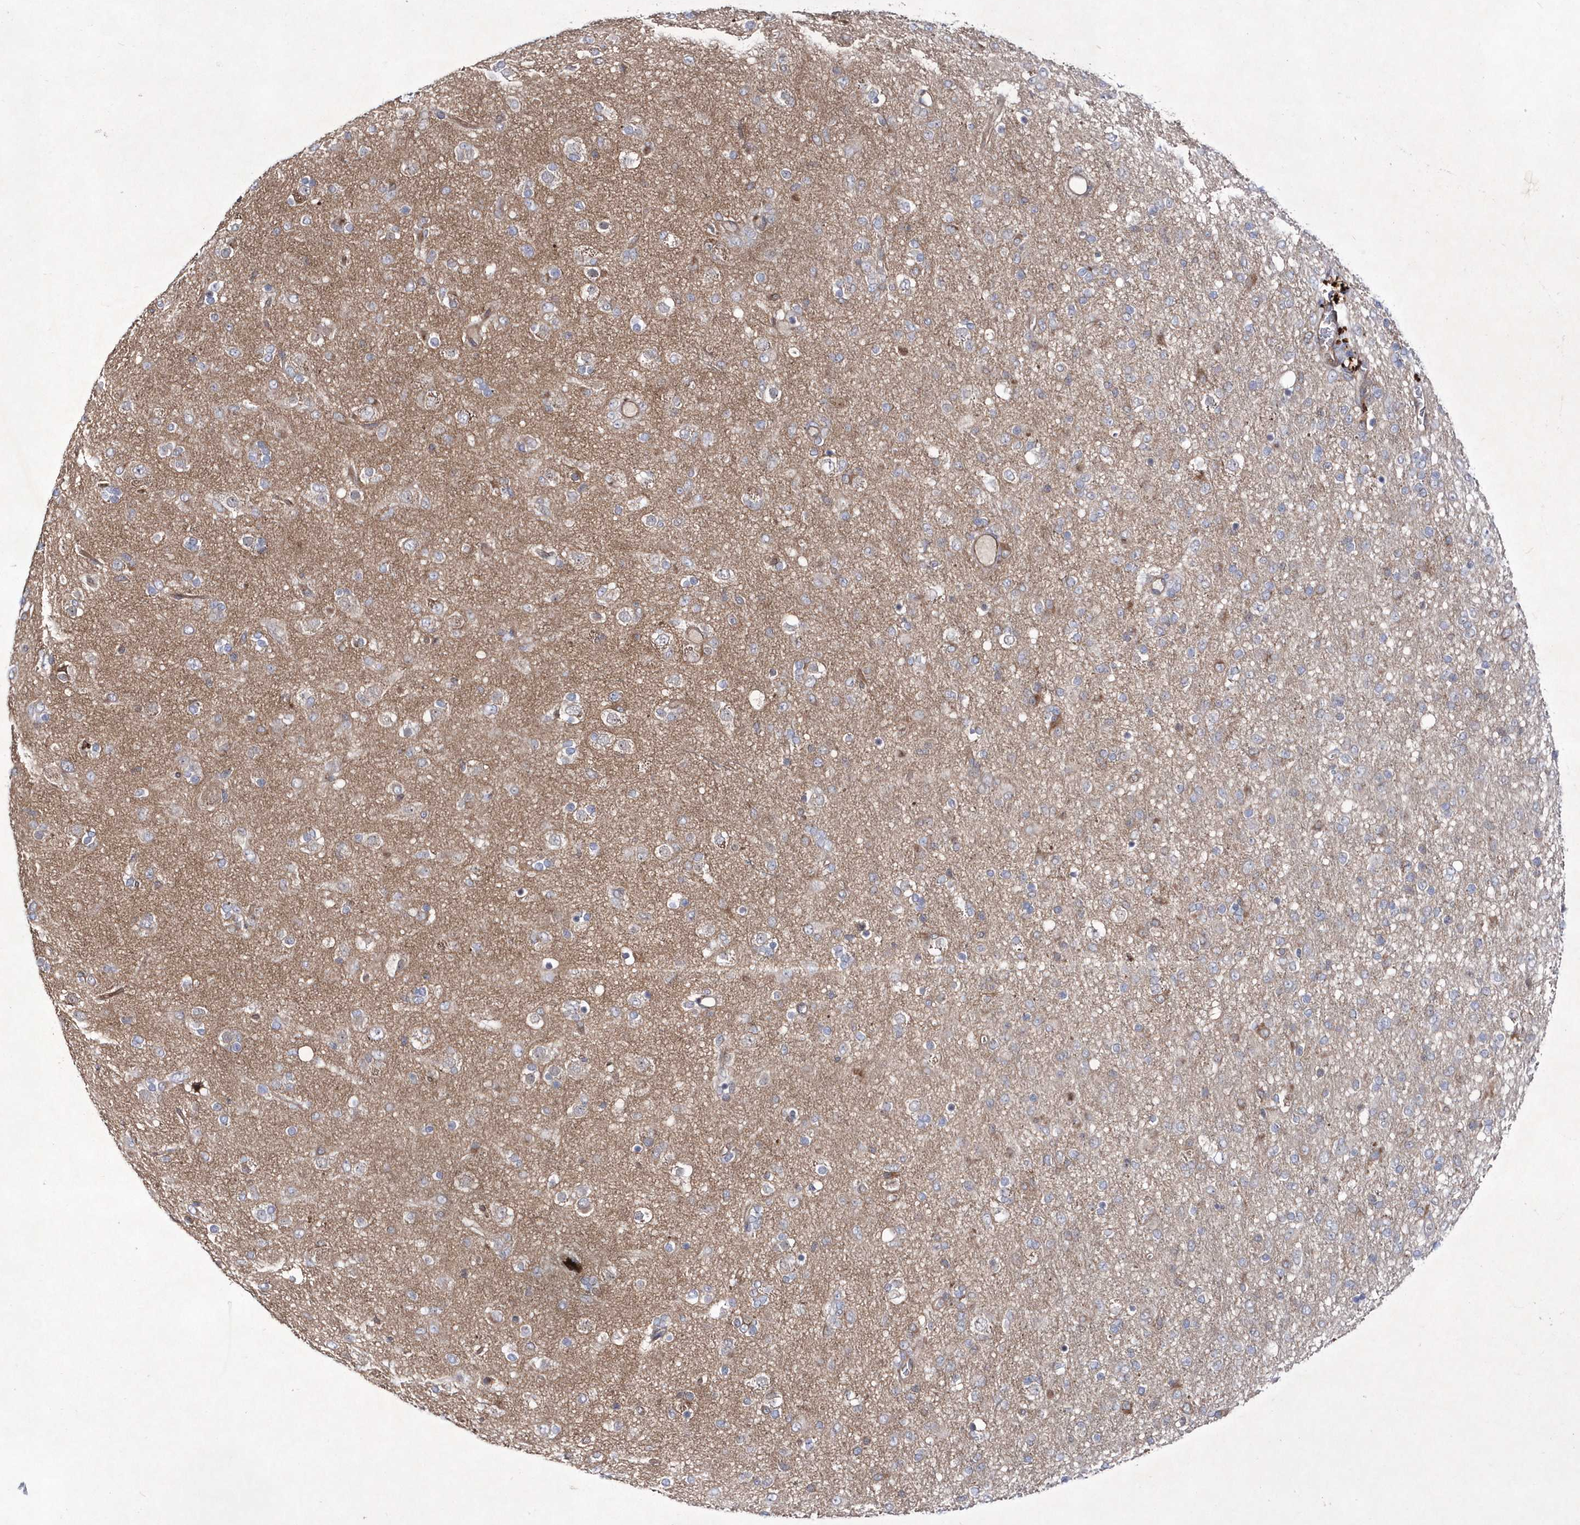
{"staining": {"intensity": "weak", "quantity": "<25%", "location": "cytoplasmic/membranous"}, "tissue": "glioma", "cell_type": "Tumor cells", "image_type": "cancer", "snomed": [{"axis": "morphology", "description": "Glioma, malignant, Low grade"}, {"axis": "topography", "description": "Brain"}], "caption": "Tumor cells are negative for protein expression in human glioma.", "gene": "DSPP", "patient": {"sex": "male", "age": 65}}